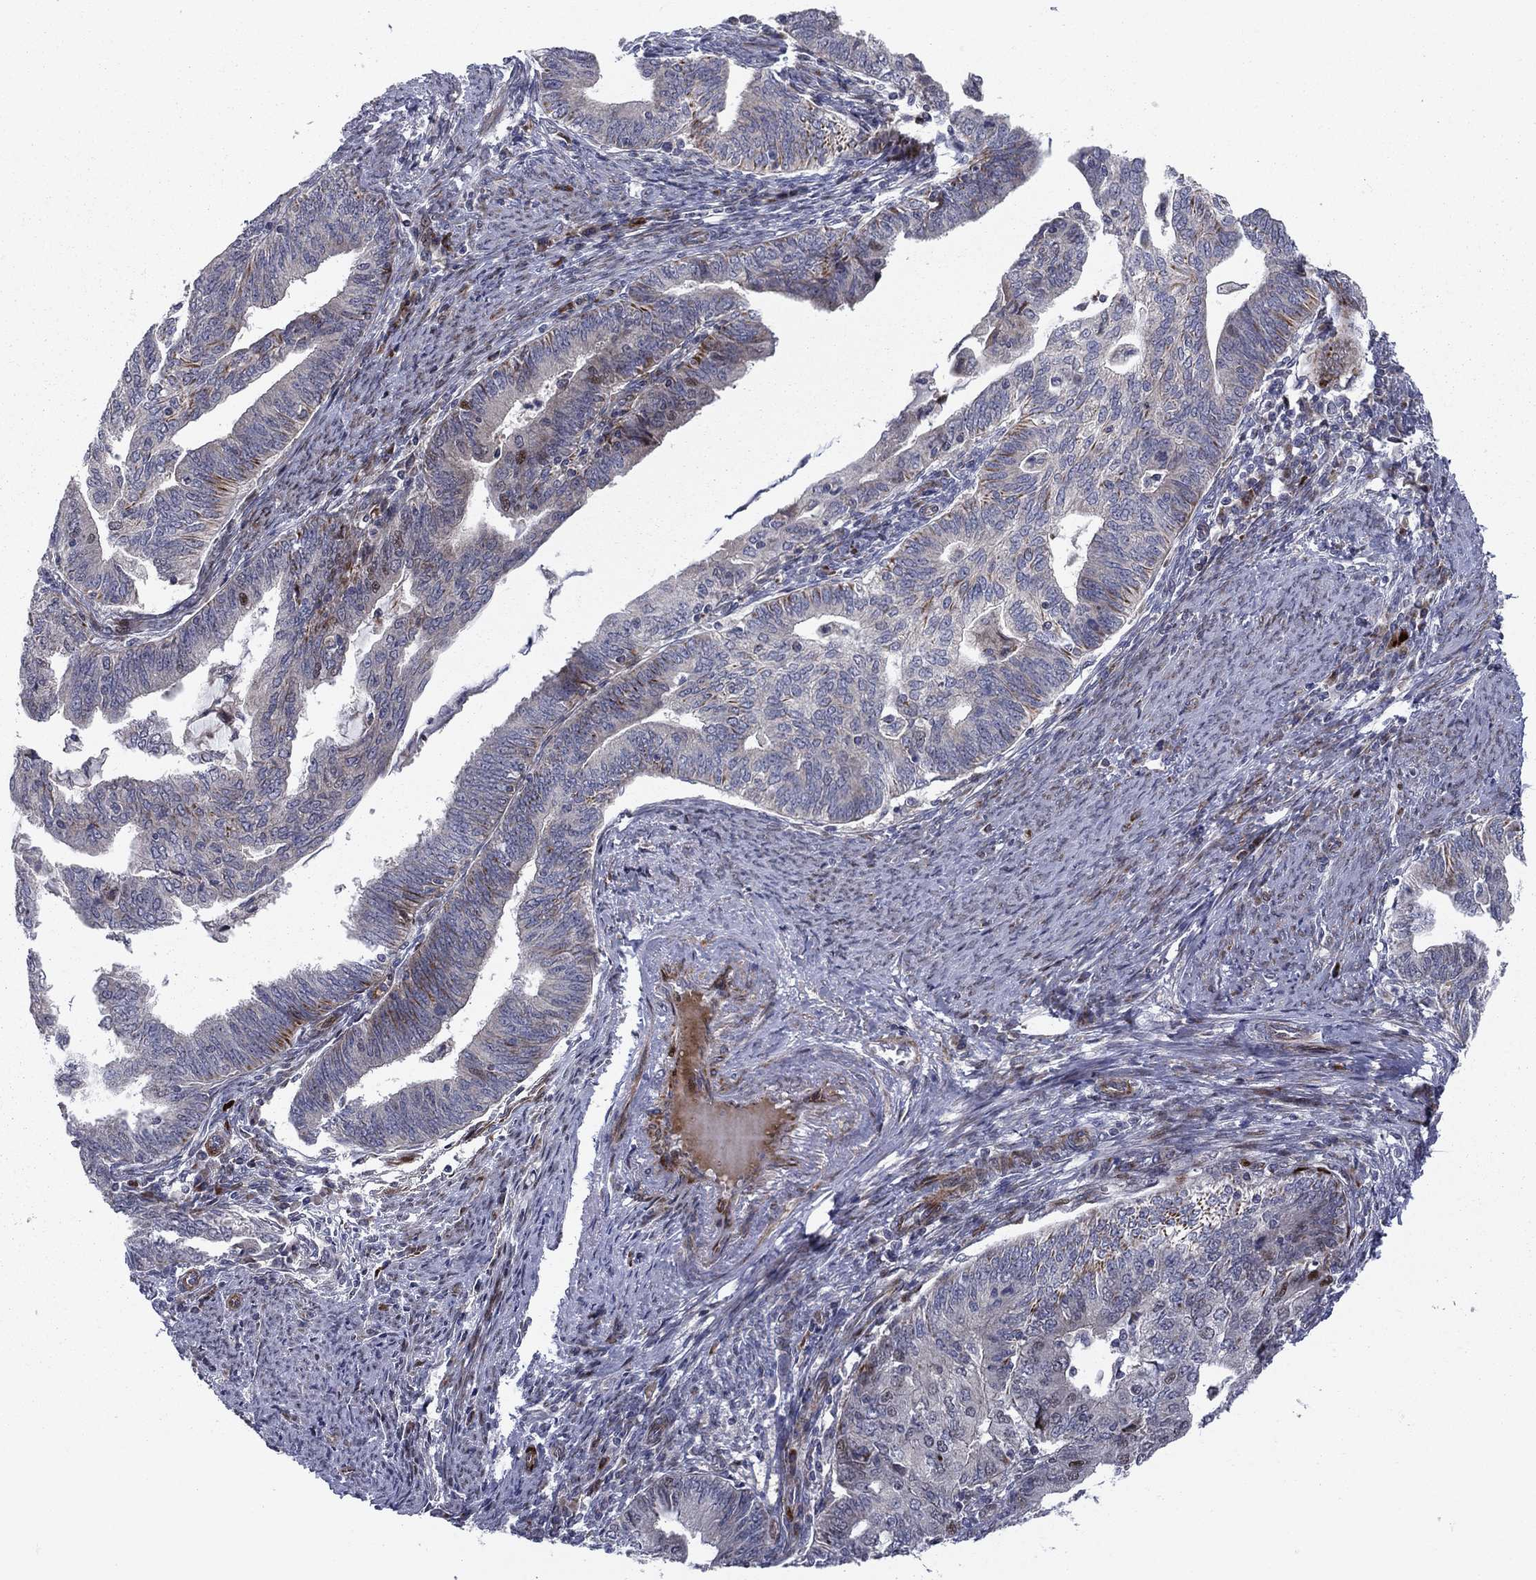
{"staining": {"intensity": "moderate", "quantity": "<25%", "location": "cytoplasmic/membranous,nuclear"}, "tissue": "endometrial cancer", "cell_type": "Tumor cells", "image_type": "cancer", "snomed": [{"axis": "morphology", "description": "Adenocarcinoma, NOS"}, {"axis": "topography", "description": "Endometrium"}], "caption": "This image exhibits immunohistochemistry (IHC) staining of endometrial cancer, with low moderate cytoplasmic/membranous and nuclear staining in approximately <25% of tumor cells.", "gene": "MIOS", "patient": {"sex": "female", "age": 82}}